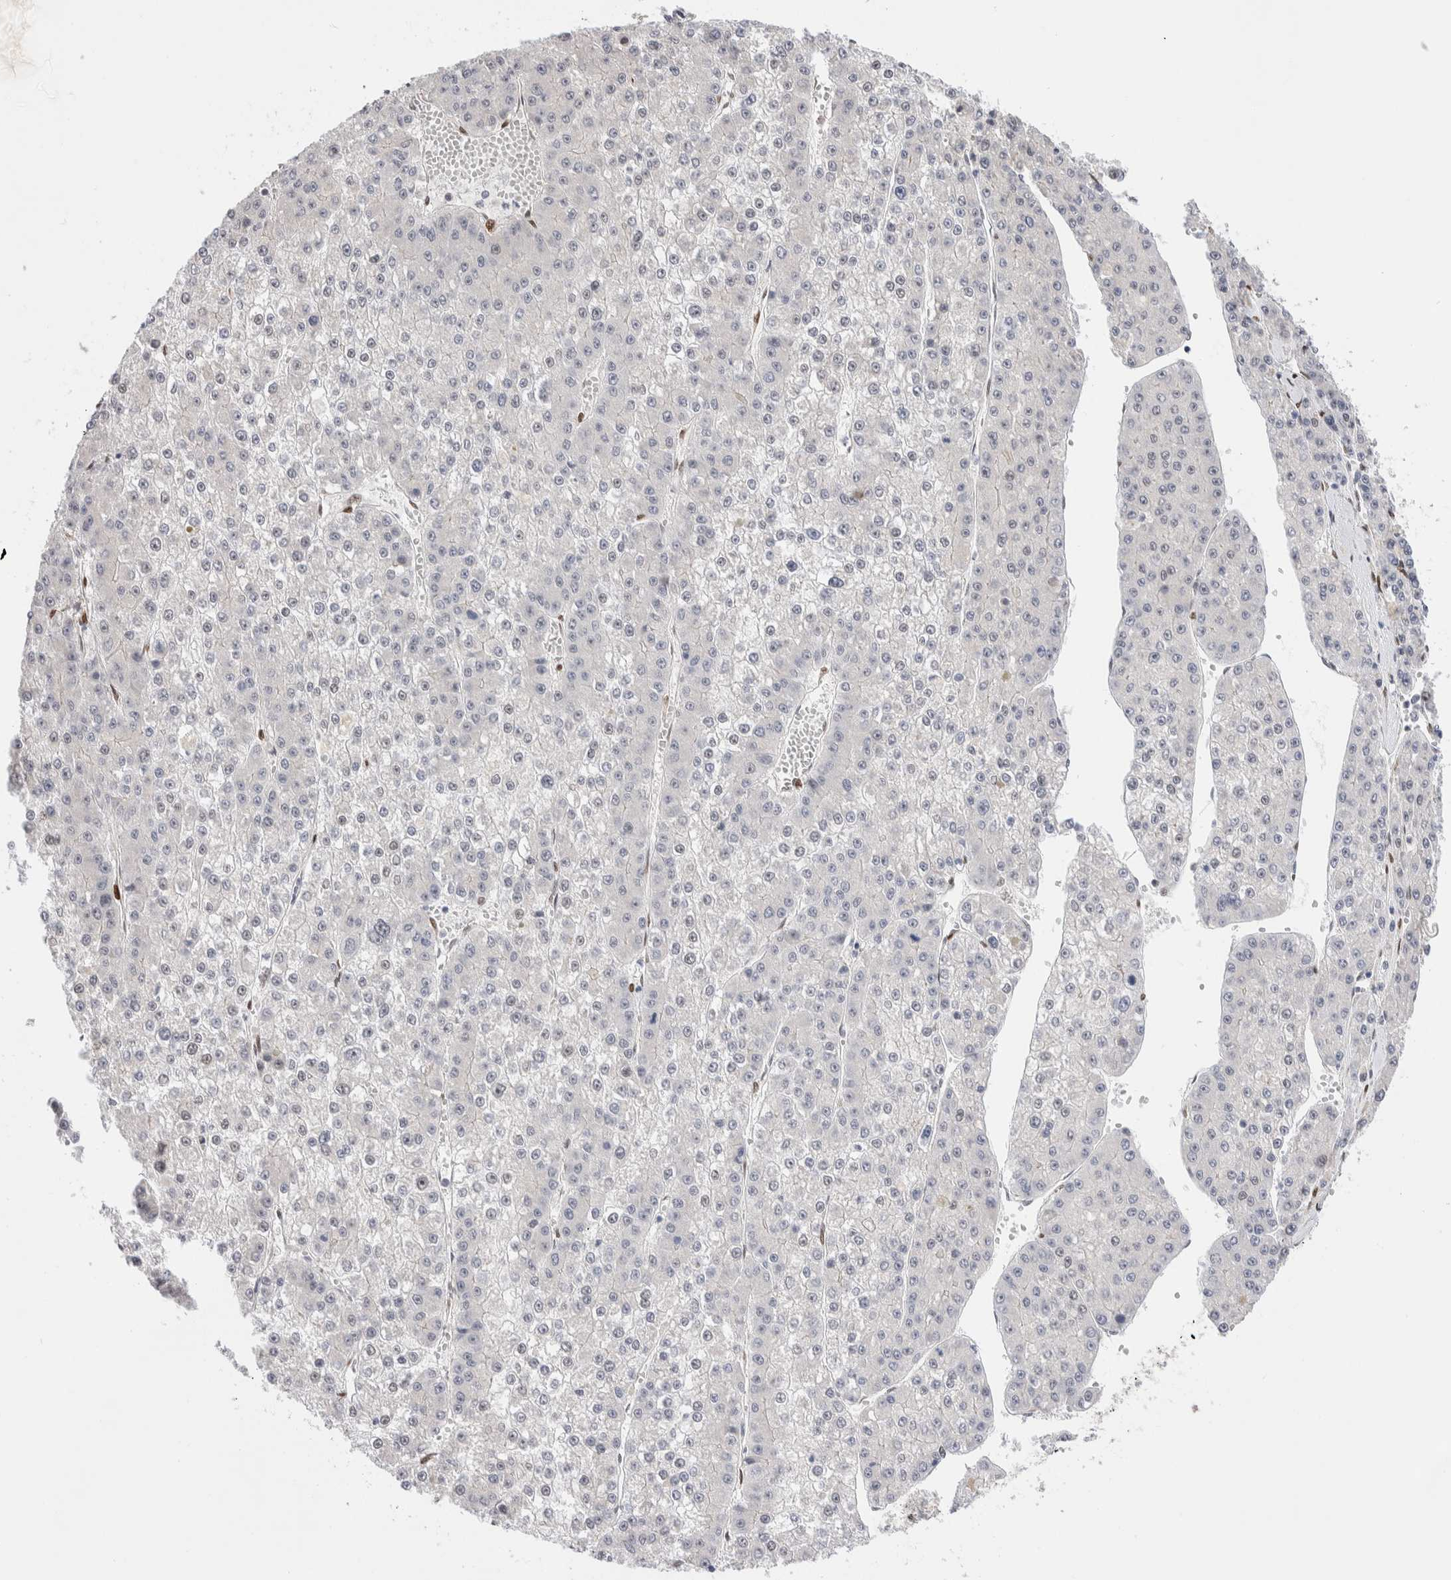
{"staining": {"intensity": "negative", "quantity": "none", "location": "none"}, "tissue": "liver cancer", "cell_type": "Tumor cells", "image_type": "cancer", "snomed": [{"axis": "morphology", "description": "Carcinoma, Hepatocellular, NOS"}, {"axis": "topography", "description": "Liver"}], "caption": "High power microscopy histopathology image of an immunohistochemistry (IHC) histopathology image of liver hepatocellular carcinoma, revealing no significant staining in tumor cells.", "gene": "NSMAF", "patient": {"sex": "female", "age": 73}}